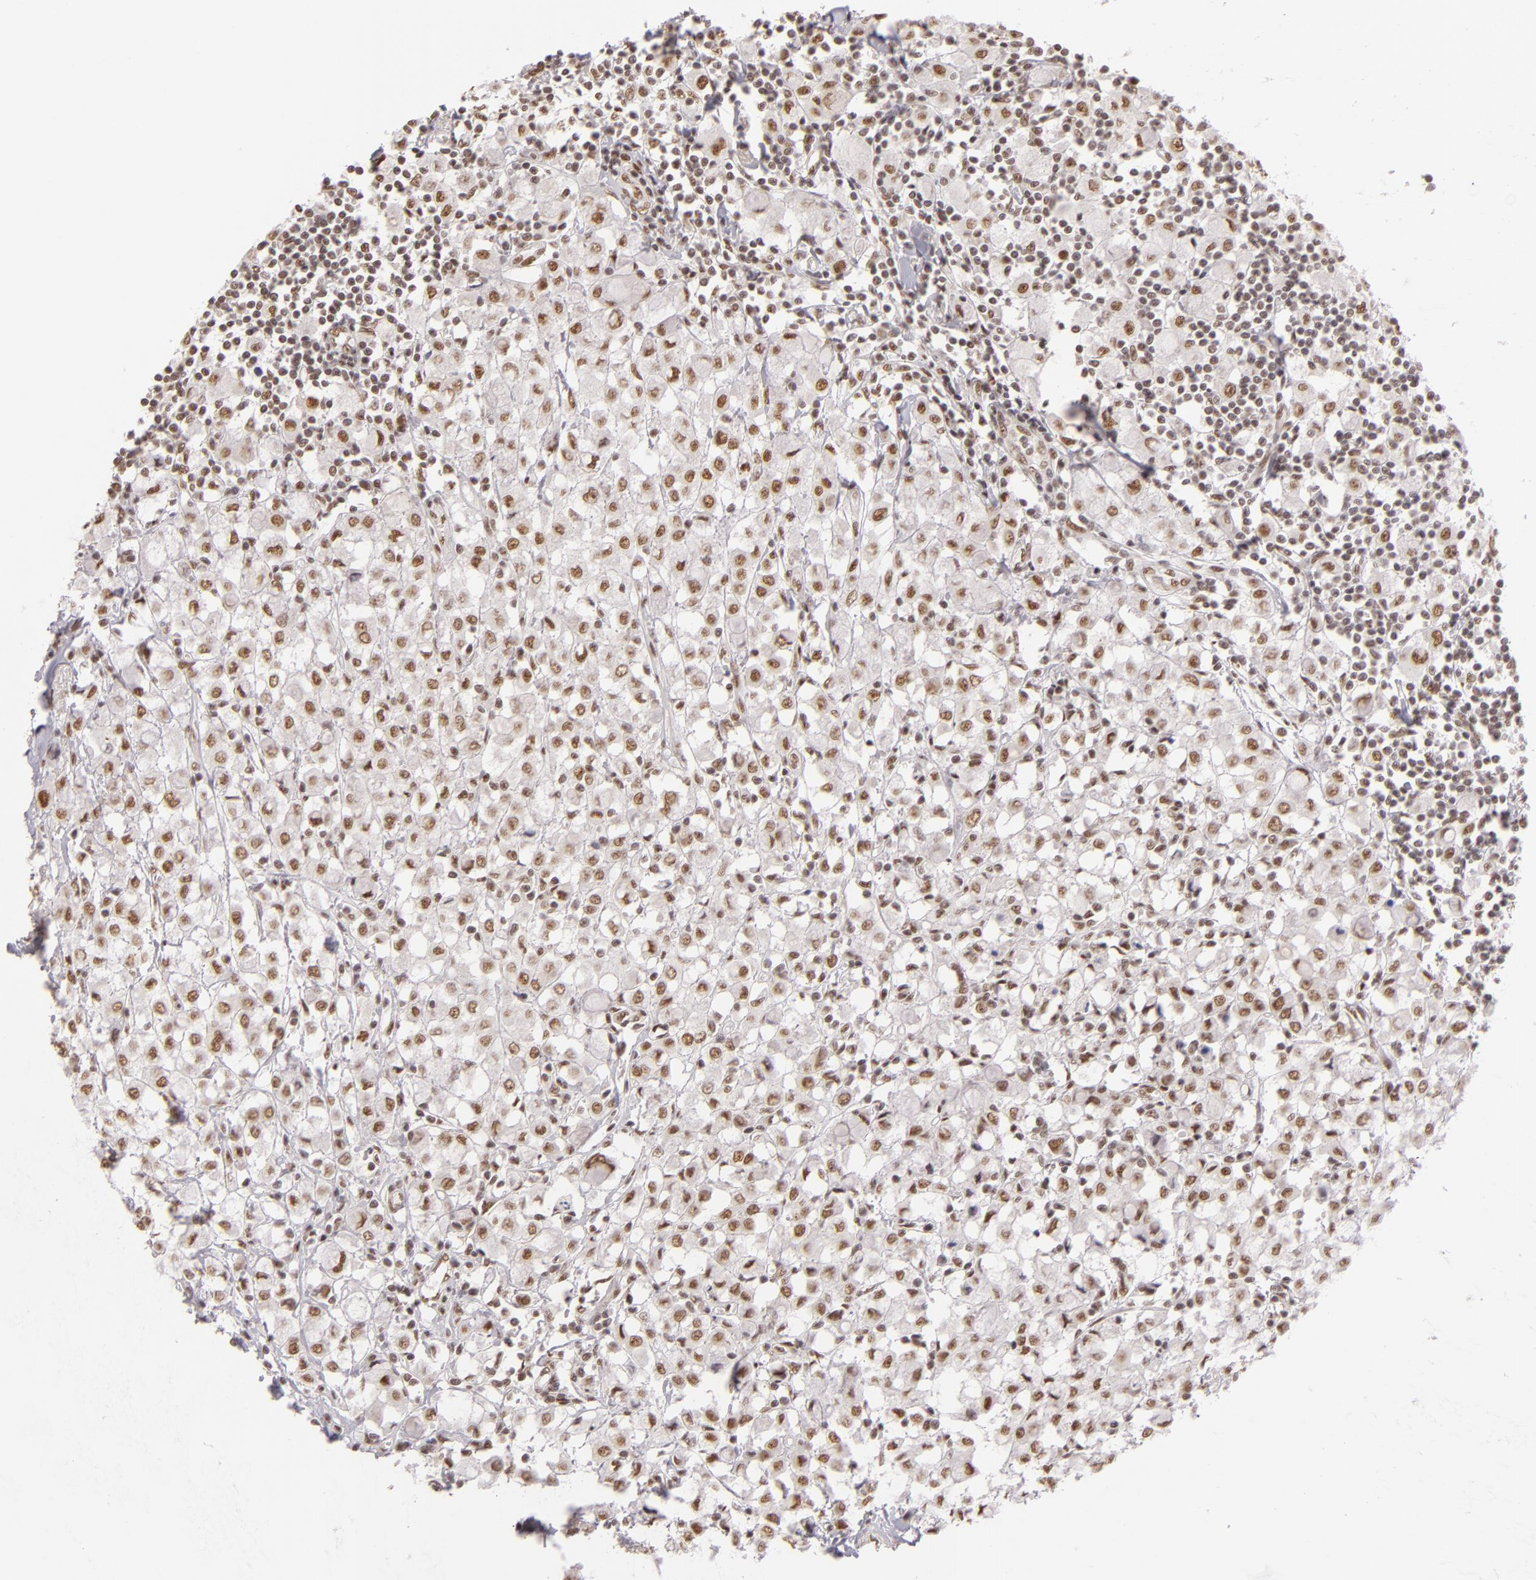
{"staining": {"intensity": "moderate", "quantity": ">75%", "location": "nuclear"}, "tissue": "breast cancer", "cell_type": "Tumor cells", "image_type": "cancer", "snomed": [{"axis": "morphology", "description": "Lobular carcinoma"}, {"axis": "topography", "description": "Breast"}], "caption": "Lobular carcinoma (breast) stained with immunohistochemistry displays moderate nuclear staining in approximately >75% of tumor cells. (brown staining indicates protein expression, while blue staining denotes nuclei).", "gene": "INTS6", "patient": {"sex": "female", "age": 85}}